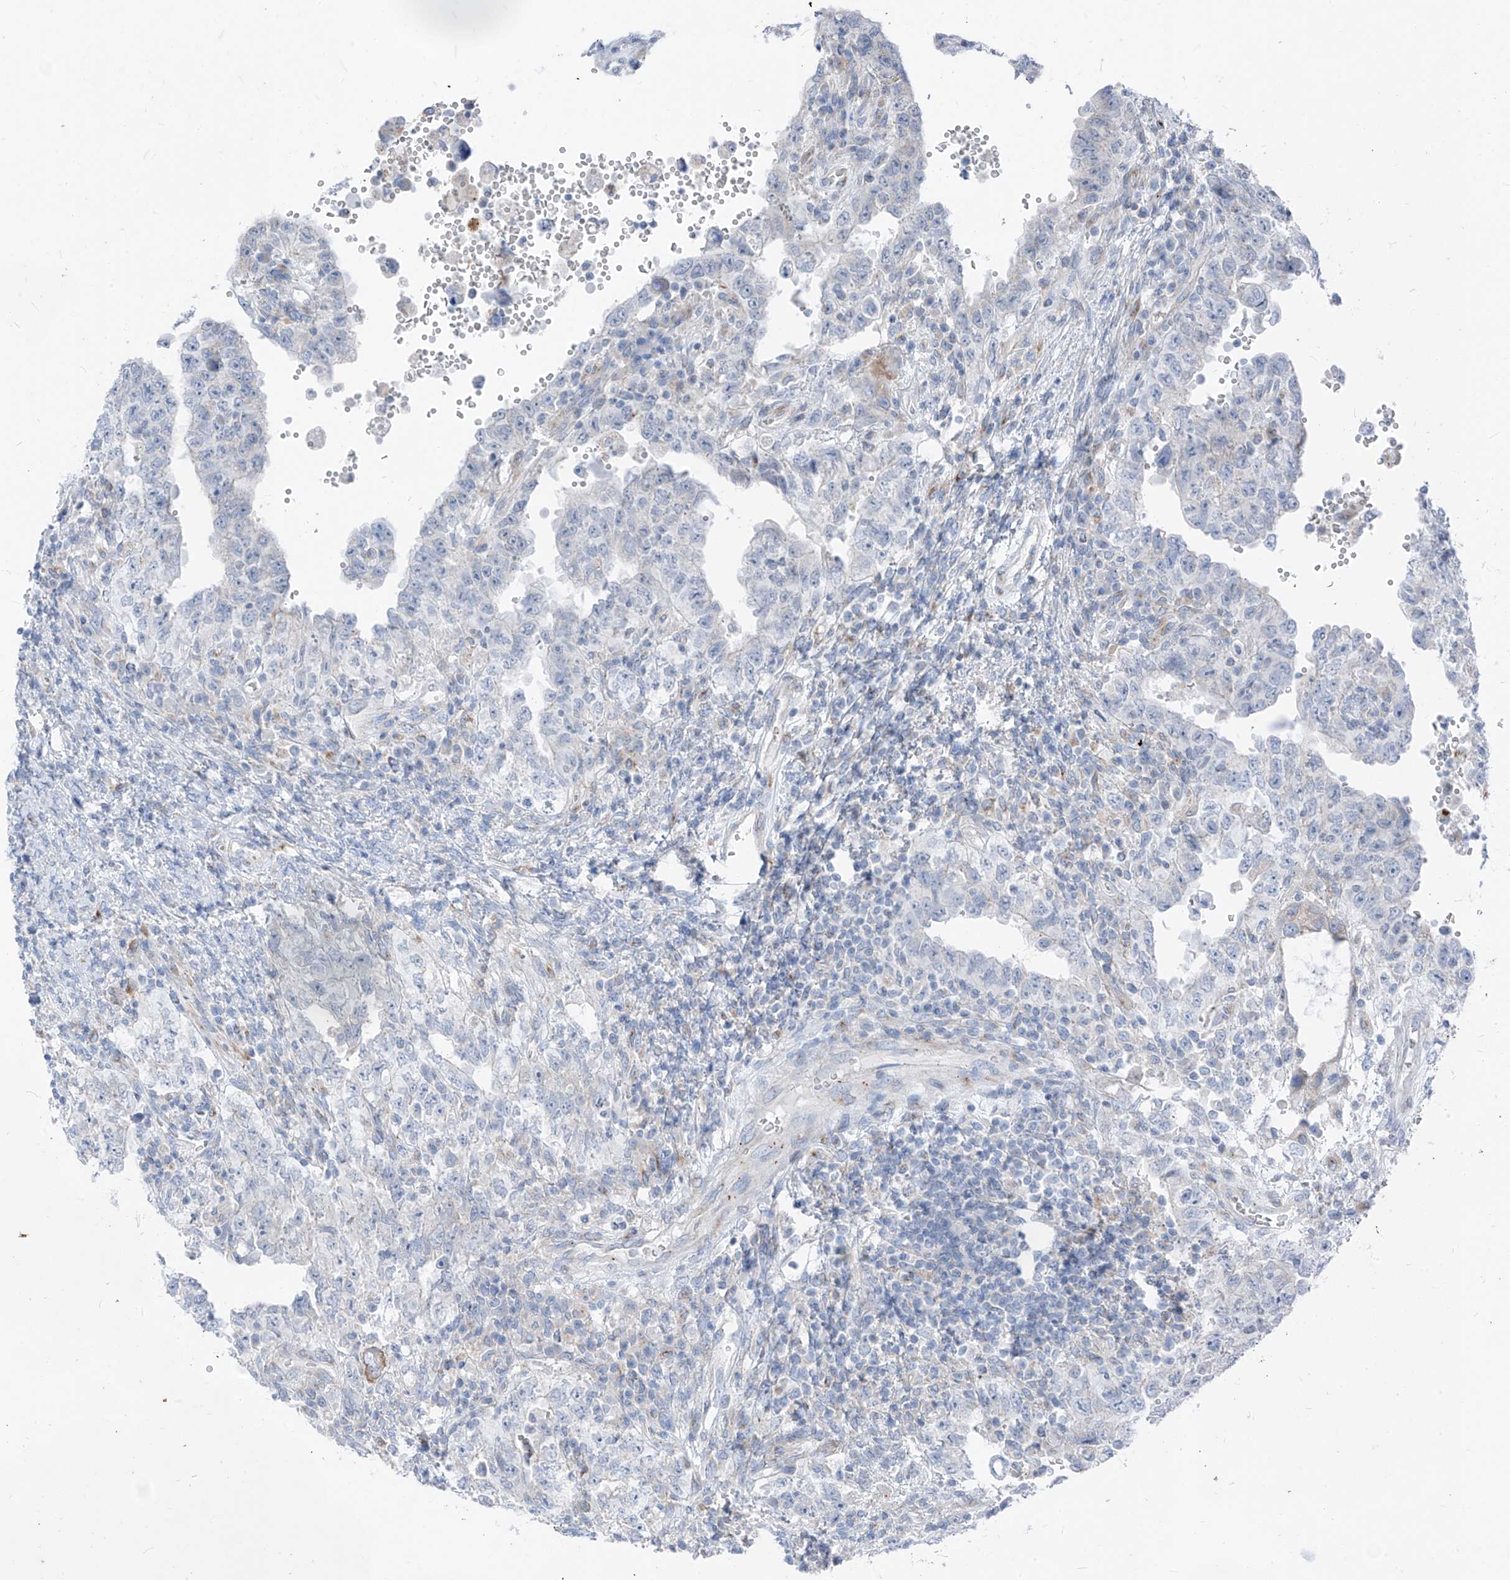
{"staining": {"intensity": "negative", "quantity": "none", "location": "none"}, "tissue": "testis cancer", "cell_type": "Tumor cells", "image_type": "cancer", "snomed": [{"axis": "morphology", "description": "Carcinoma, Embryonal, NOS"}, {"axis": "topography", "description": "Testis"}], "caption": "Immunohistochemical staining of human testis embryonal carcinoma shows no significant expression in tumor cells. The staining is performed using DAB brown chromogen with nuclei counter-stained in using hematoxylin.", "gene": "GPR137C", "patient": {"sex": "male", "age": 26}}